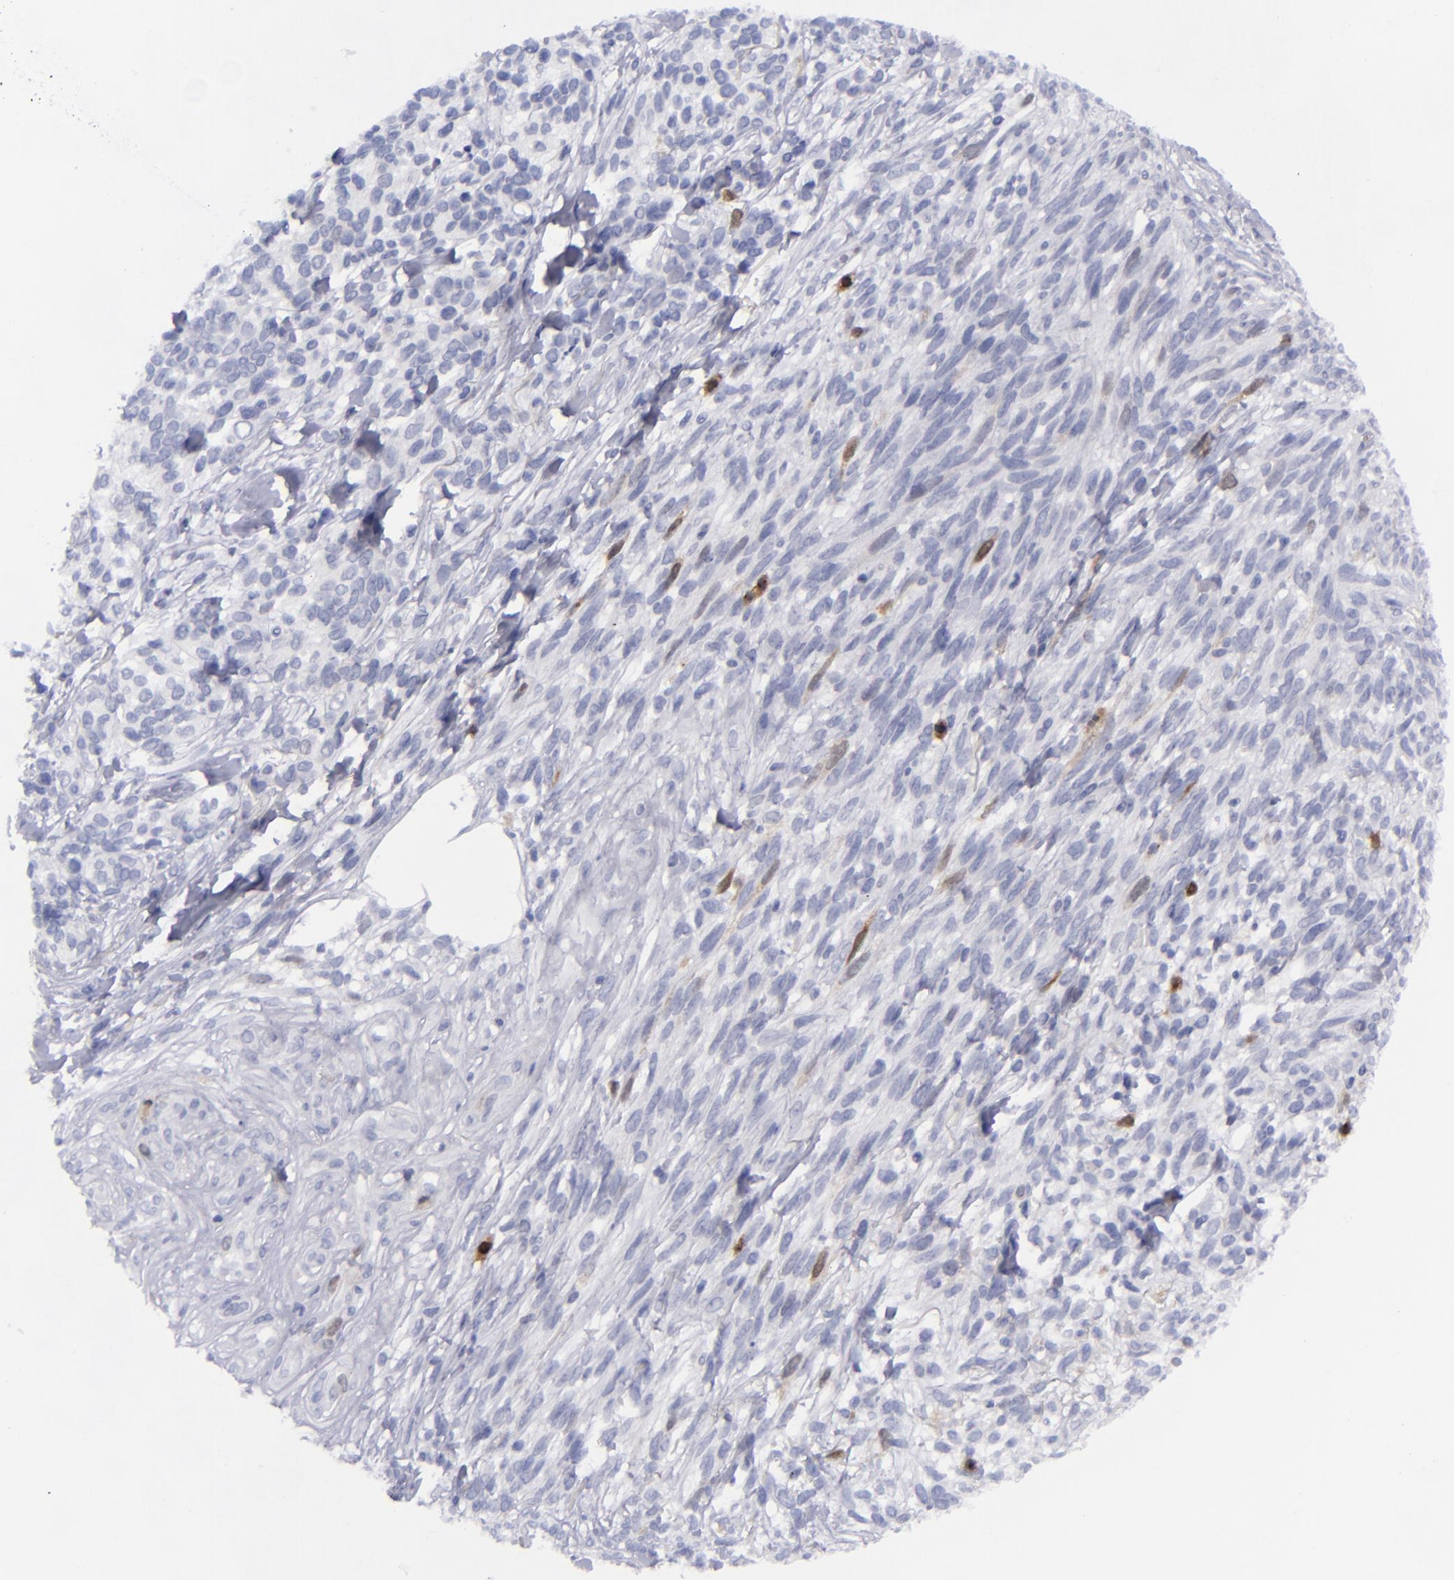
{"staining": {"intensity": "moderate", "quantity": "<25%", "location": "cytoplasmic/membranous,nuclear"}, "tissue": "melanoma", "cell_type": "Tumor cells", "image_type": "cancer", "snomed": [{"axis": "morphology", "description": "Malignant melanoma, NOS"}, {"axis": "topography", "description": "Skin"}], "caption": "A photomicrograph of human malignant melanoma stained for a protein exhibits moderate cytoplasmic/membranous and nuclear brown staining in tumor cells. The staining was performed using DAB (3,3'-diaminobenzidine), with brown indicating positive protein expression. Nuclei are stained blue with hematoxylin.", "gene": "AURKA", "patient": {"sex": "female", "age": 85}}